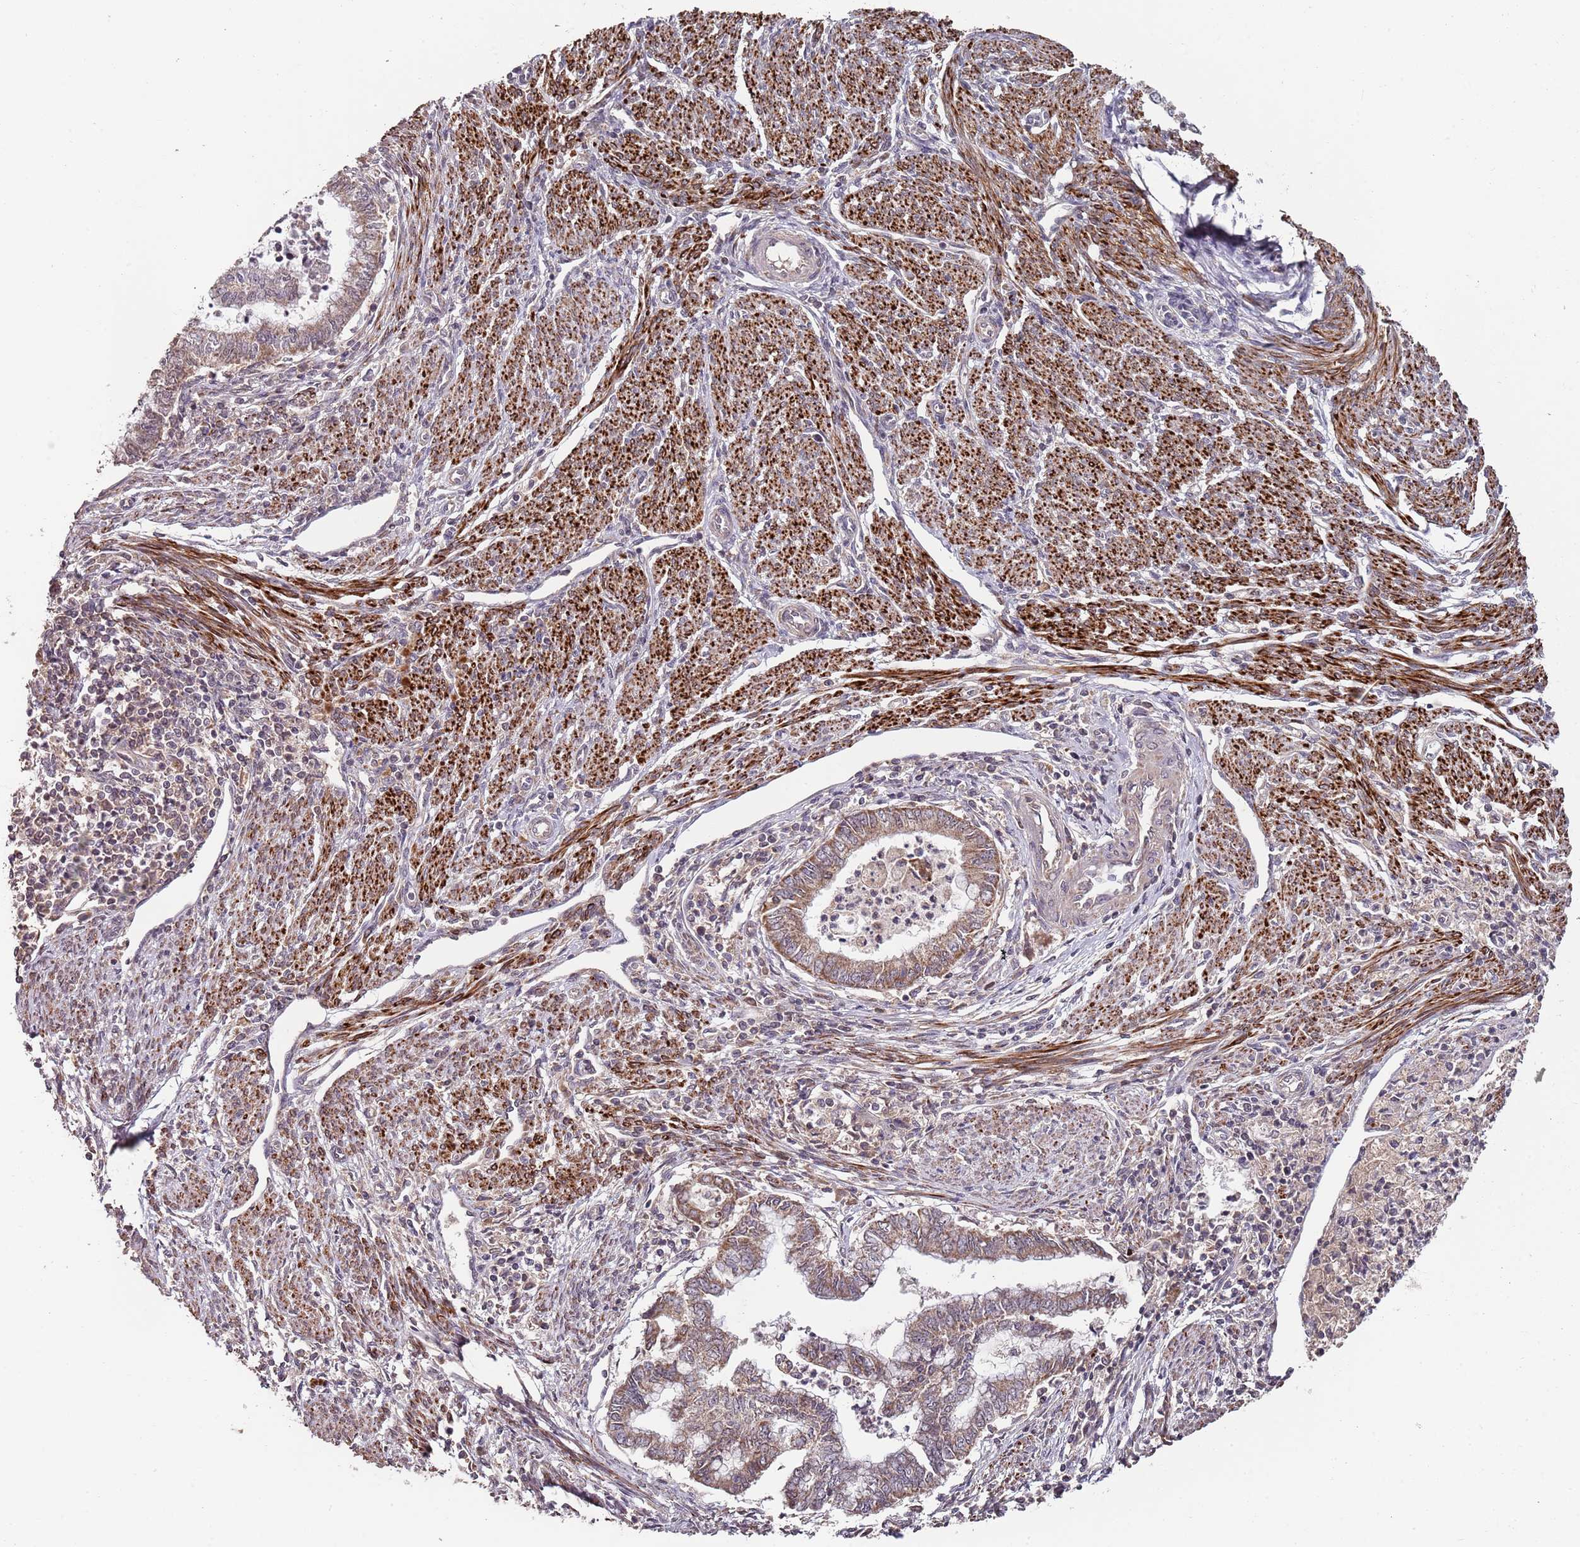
{"staining": {"intensity": "moderate", "quantity": ">75%", "location": "cytoplasmic/membranous"}, "tissue": "endometrial cancer", "cell_type": "Tumor cells", "image_type": "cancer", "snomed": [{"axis": "morphology", "description": "Adenocarcinoma, NOS"}, {"axis": "topography", "description": "Endometrium"}], "caption": "Tumor cells reveal medium levels of moderate cytoplasmic/membranous staining in about >75% of cells in human adenocarcinoma (endometrial).", "gene": "LIN37", "patient": {"sex": "female", "age": 79}}